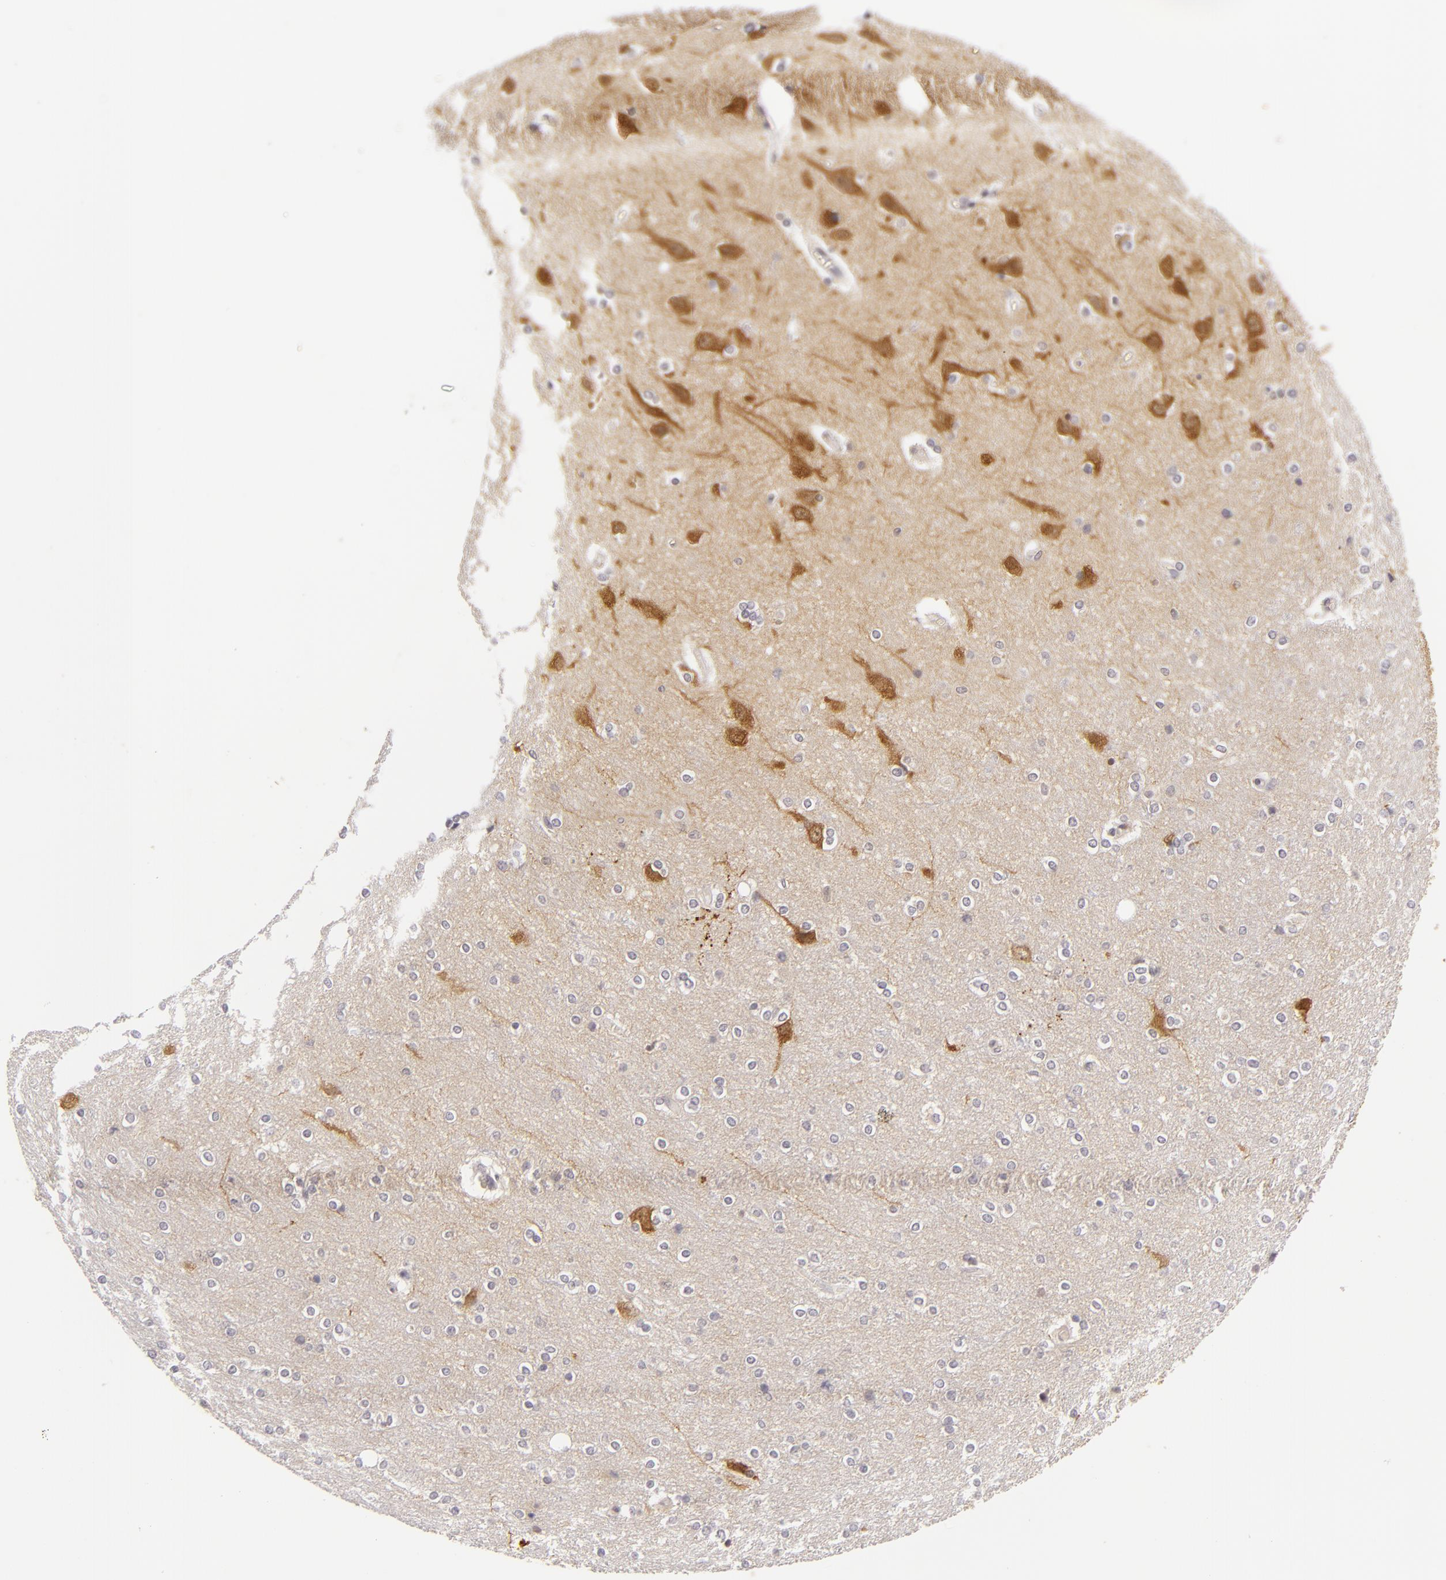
{"staining": {"intensity": "negative", "quantity": "none", "location": "none"}, "tissue": "cerebral cortex", "cell_type": "Endothelial cells", "image_type": "normal", "snomed": [{"axis": "morphology", "description": "Normal tissue, NOS"}, {"axis": "topography", "description": "Cerebral cortex"}], "caption": "Immunohistochemistry (IHC) photomicrograph of benign cerebral cortex: cerebral cortex stained with DAB shows no significant protein staining in endothelial cells.", "gene": "DLG3", "patient": {"sex": "female", "age": 54}}